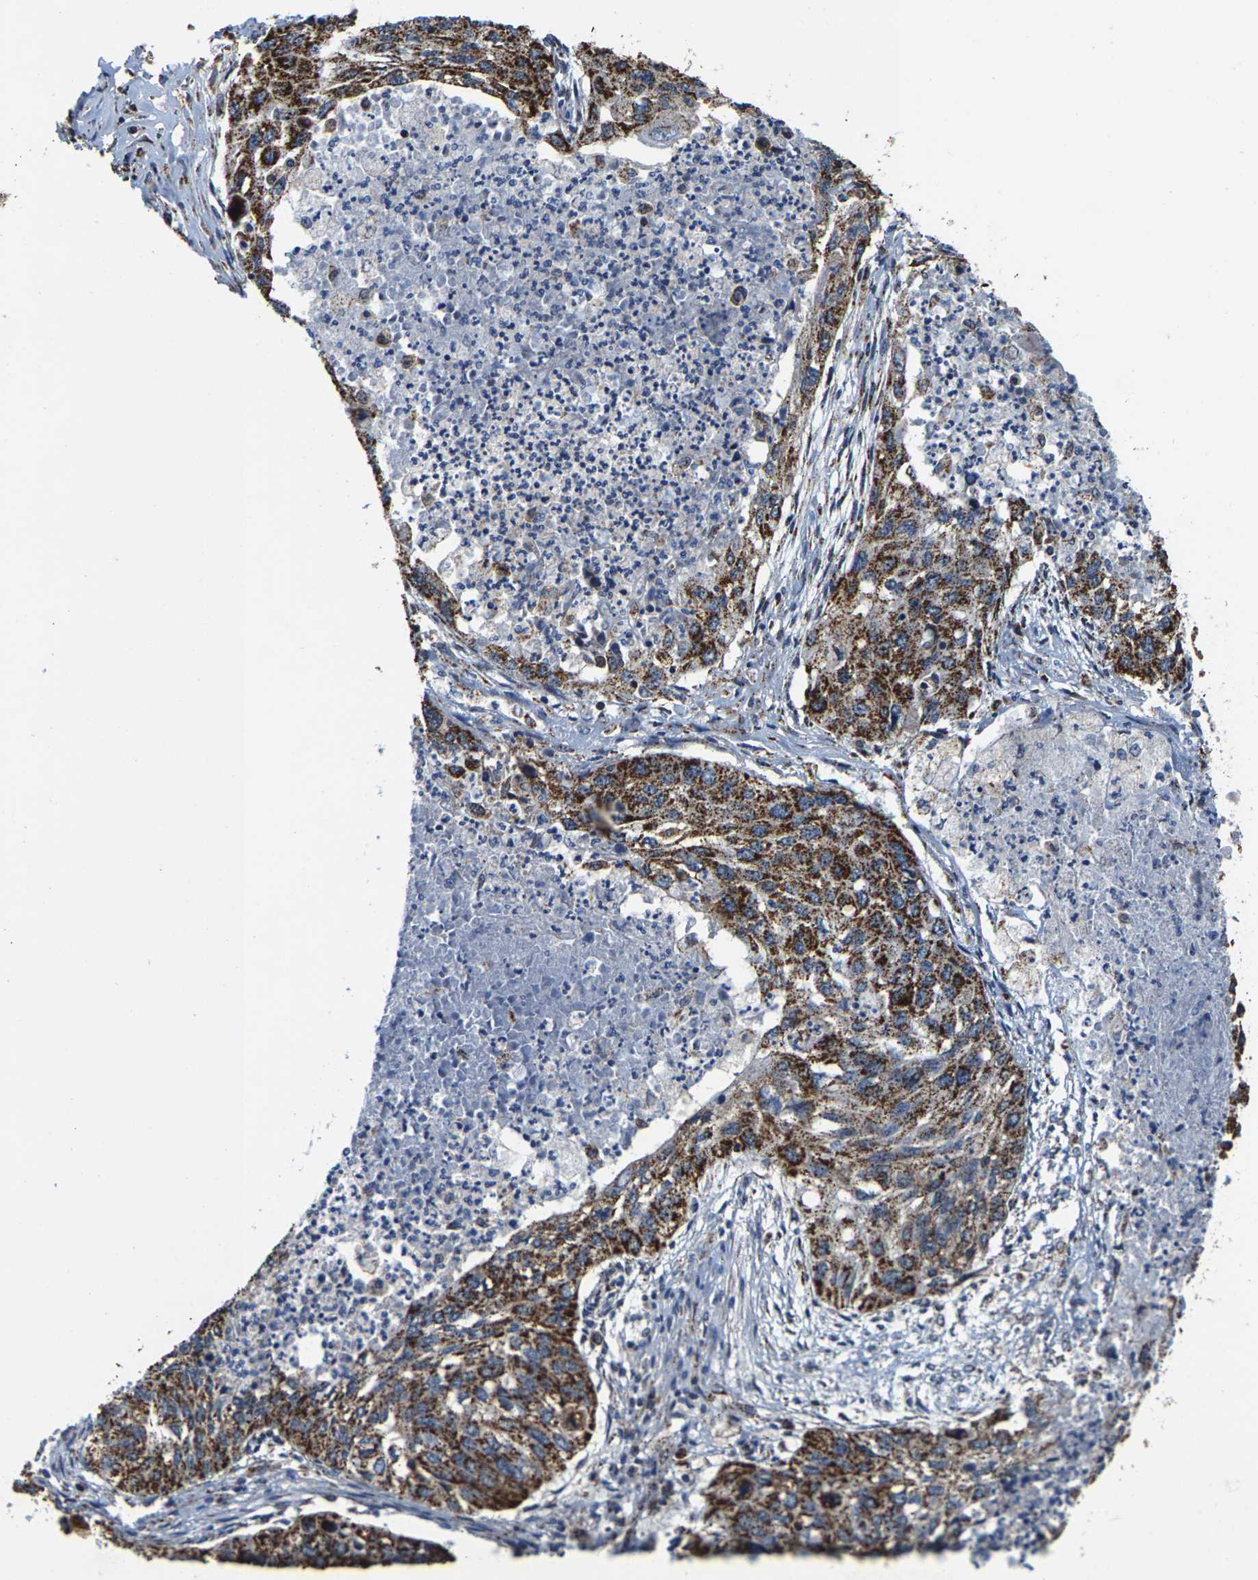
{"staining": {"intensity": "strong", "quantity": ">75%", "location": "cytoplasmic/membranous"}, "tissue": "lung cancer", "cell_type": "Tumor cells", "image_type": "cancer", "snomed": [{"axis": "morphology", "description": "Squamous cell carcinoma, NOS"}, {"axis": "topography", "description": "Lung"}], "caption": "This is an image of immunohistochemistry (IHC) staining of squamous cell carcinoma (lung), which shows strong staining in the cytoplasmic/membranous of tumor cells.", "gene": "SHMT2", "patient": {"sex": "female", "age": 63}}